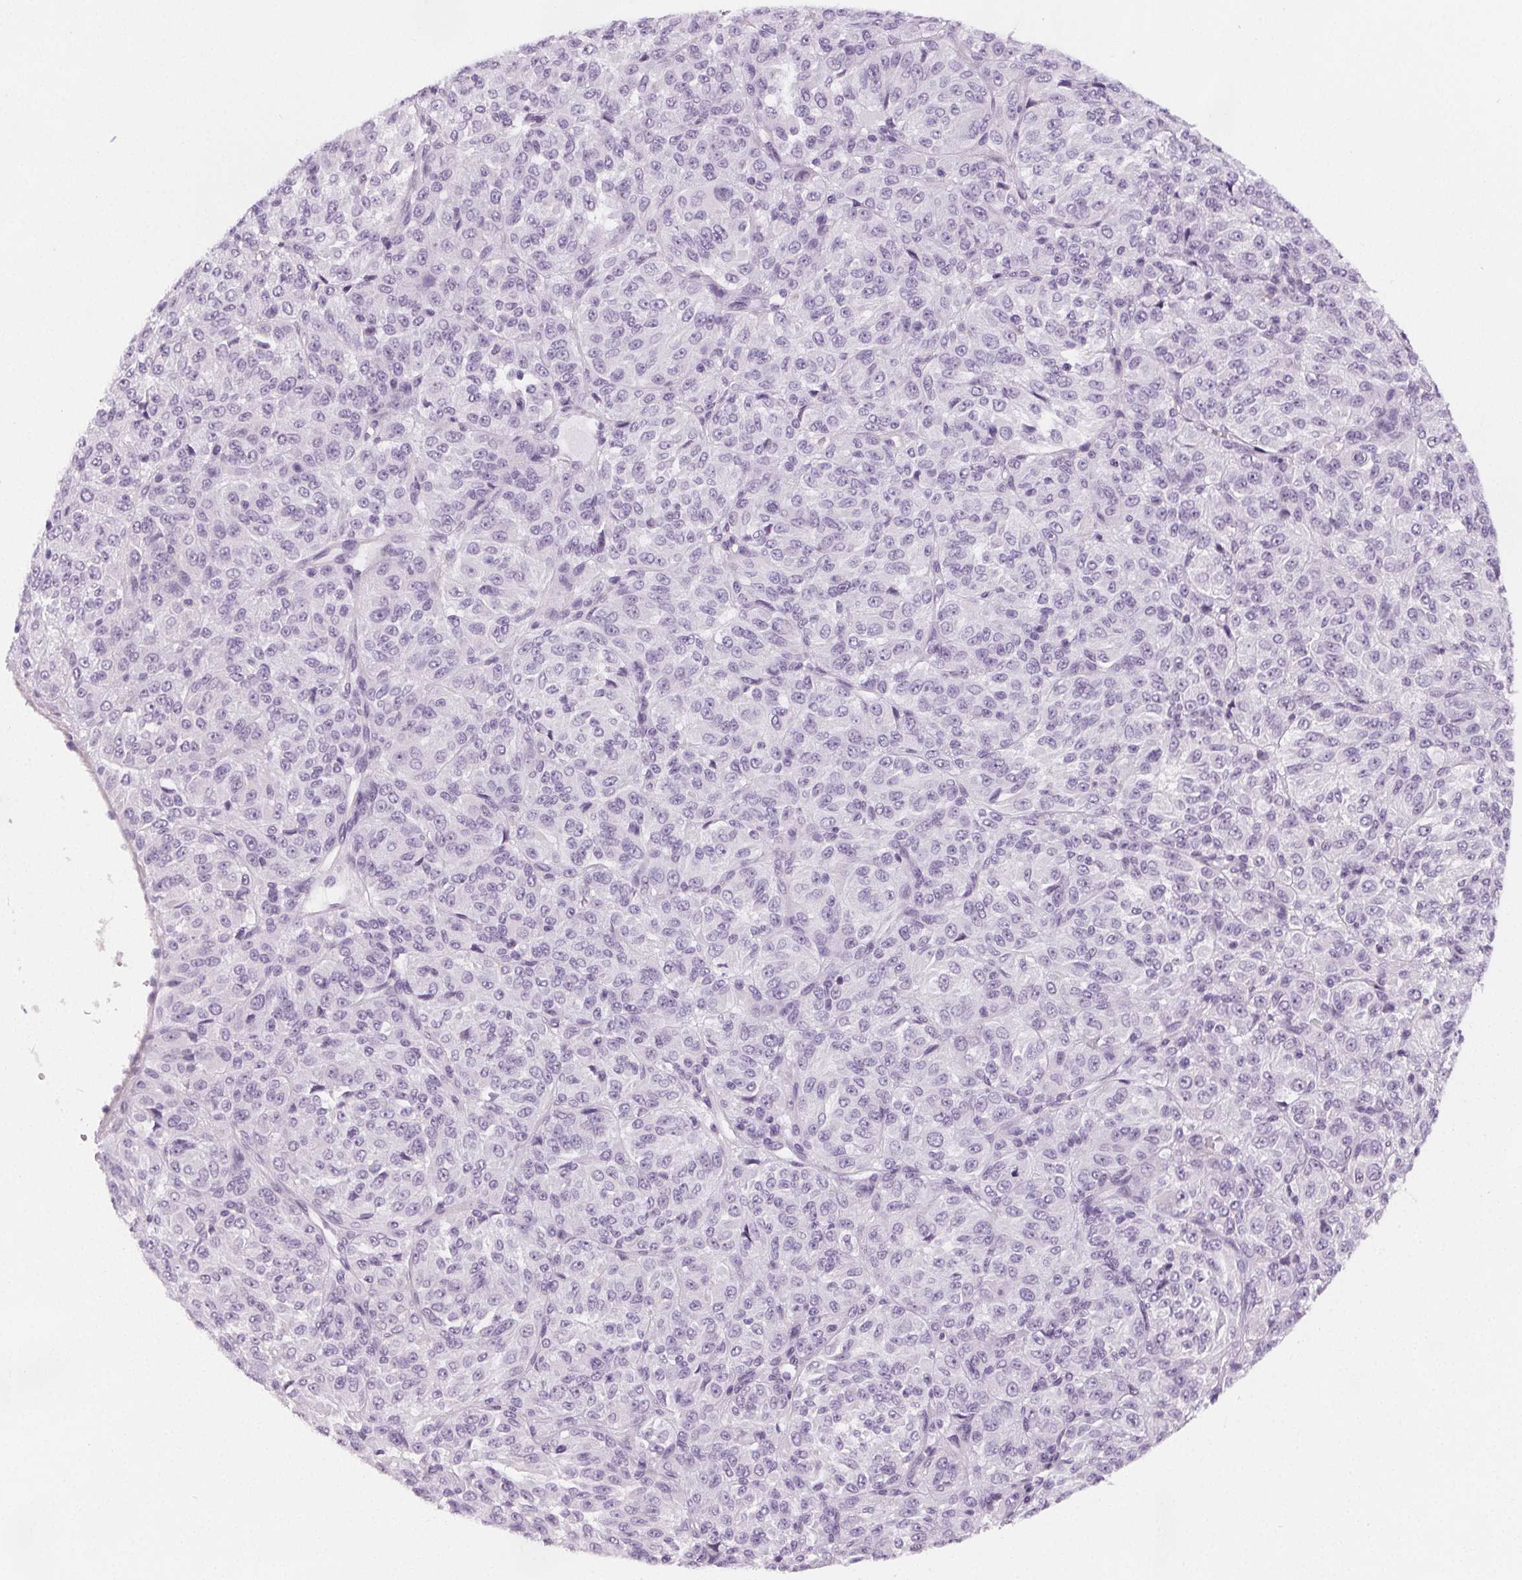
{"staining": {"intensity": "negative", "quantity": "none", "location": "none"}, "tissue": "melanoma", "cell_type": "Tumor cells", "image_type": "cancer", "snomed": [{"axis": "morphology", "description": "Malignant melanoma, Metastatic site"}, {"axis": "topography", "description": "Brain"}], "caption": "There is no significant positivity in tumor cells of melanoma.", "gene": "SLC5A12", "patient": {"sex": "female", "age": 56}}